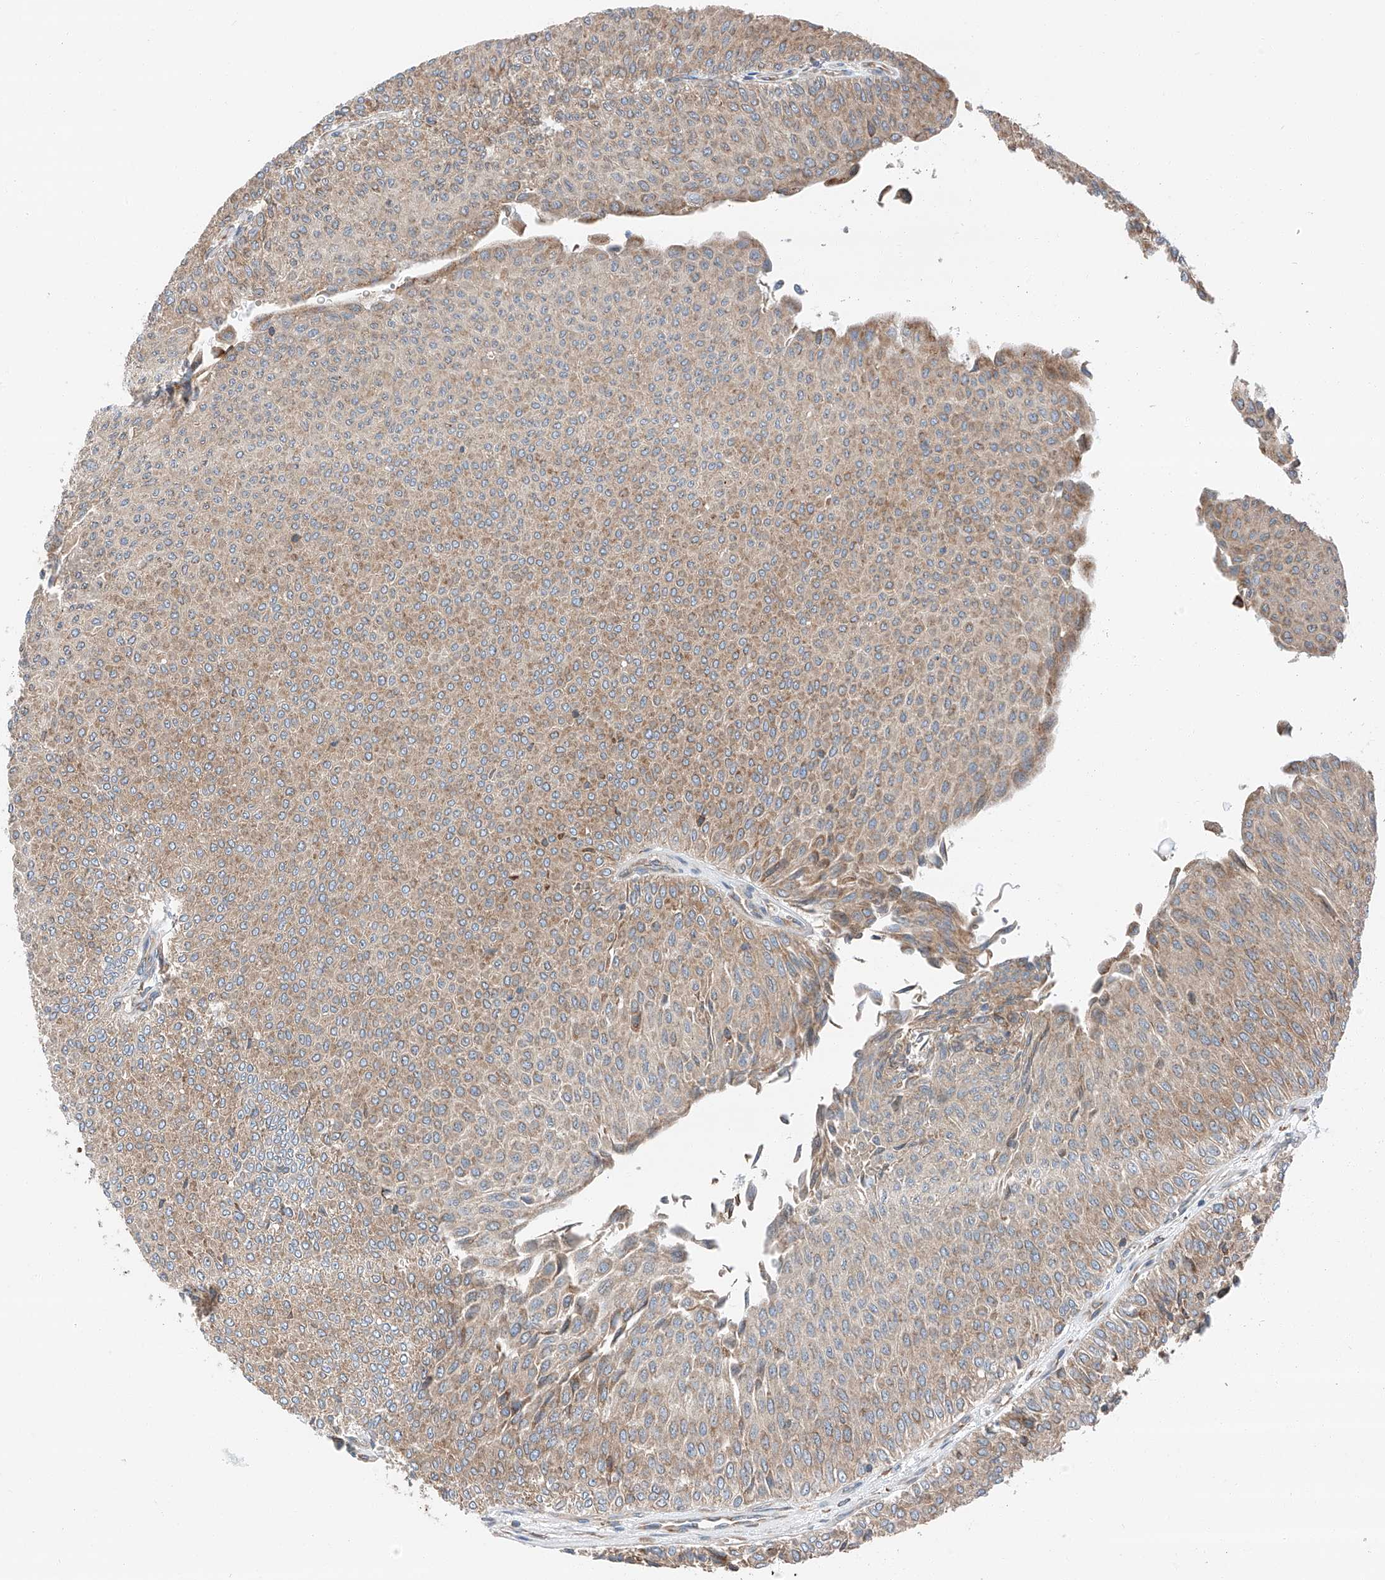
{"staining": {"intensity": "moderate", "quantity": "25%-75%", "location": "cytoplasmic/membranous"}, "tissue": "urothelial cancer", "cell_type": "Tumor cells", "image_type": "cancer", "snomed": [{"axis": "morphology", "description": "Urothelial carcinoma, Low grade"}, {"axis": "topography", "description": "Urinary bladder"}], "caption": "An immunohistochemistry image of neoplastic tissue is shown. Protein staining in brown labels moderate cytoplasmic/membranous positivity in urothelial cancer within tumor cells. (brown staining indicates protein expression, while blue staining denotes nuclei).", "gene": "ZC3H15", "patient": {"sex": "male", "age": 78}}